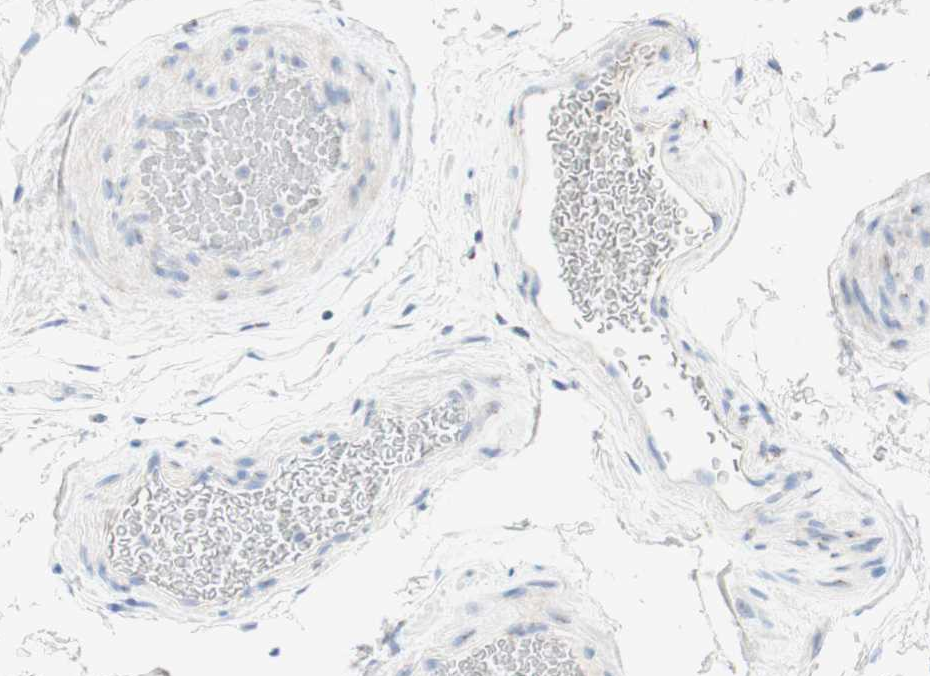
{"staining": {"intensity": "moderate", "quantity": ">75%", "location": "cytoplasmic/membranous"}, "tissue": "epididymis", "cell_type": "Glandular cells", "image_type": "normal", "snomed": [{"axis": "morphology", "description": "Normal tissue, NOS"}, {"axis": "topography", "description": "Epididymis"}], "caption": "Unremarkable epididymis demonstrates moderate cytoplasmic/membranous staining in about >75% of glandular cells (brown staining indicates protein expression, while blue staining denotes nuclei)..", "gene": "MANEA", "patient": {"sex": "male", "age": 36}}